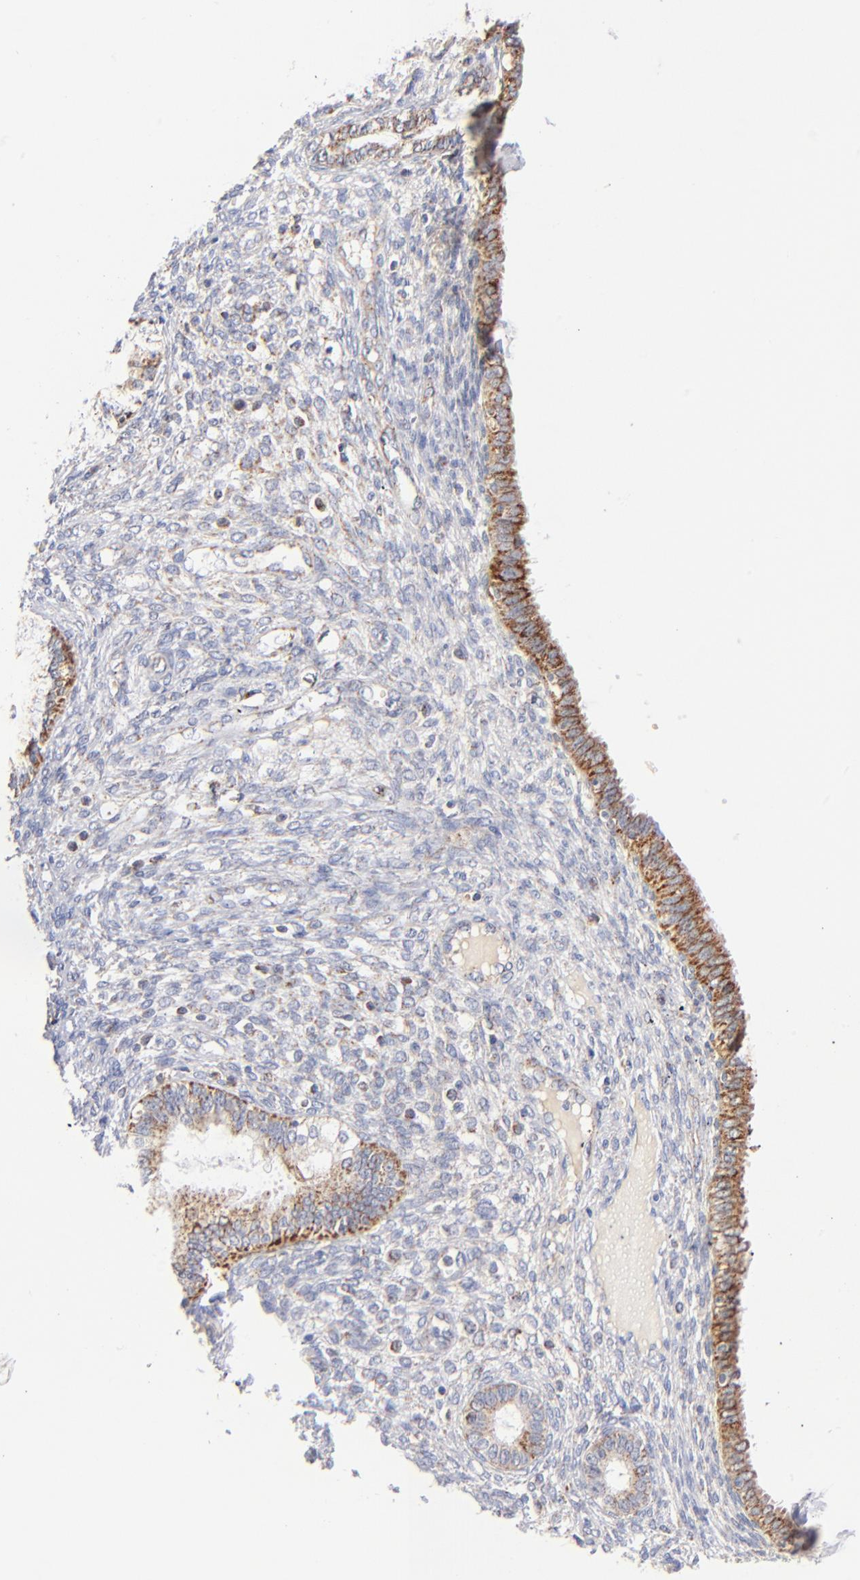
{"staining": {"intensity": "weak", "quantity": "25%-75%", "location": "cytoplasmic/membranous"}, "tissue": "endometrium", "cell_type": "Cells in endometrial stroma", "image_type": "normal", "snomed": [{"axis": "morphology", "description": "Normal tissue, NOS"}, {"axis": "topography", "description": "Endometrium"}], "caption": "A photomicrograph of endometrium stained for a protein shows weak cytoplasmic/membranous brown staining in cells in endometrial stroma. The protein is shown in brown color, while the nuclei are stained blue.", "gene": "DLAT", "patient": {"sex": "female", "age": 72}}